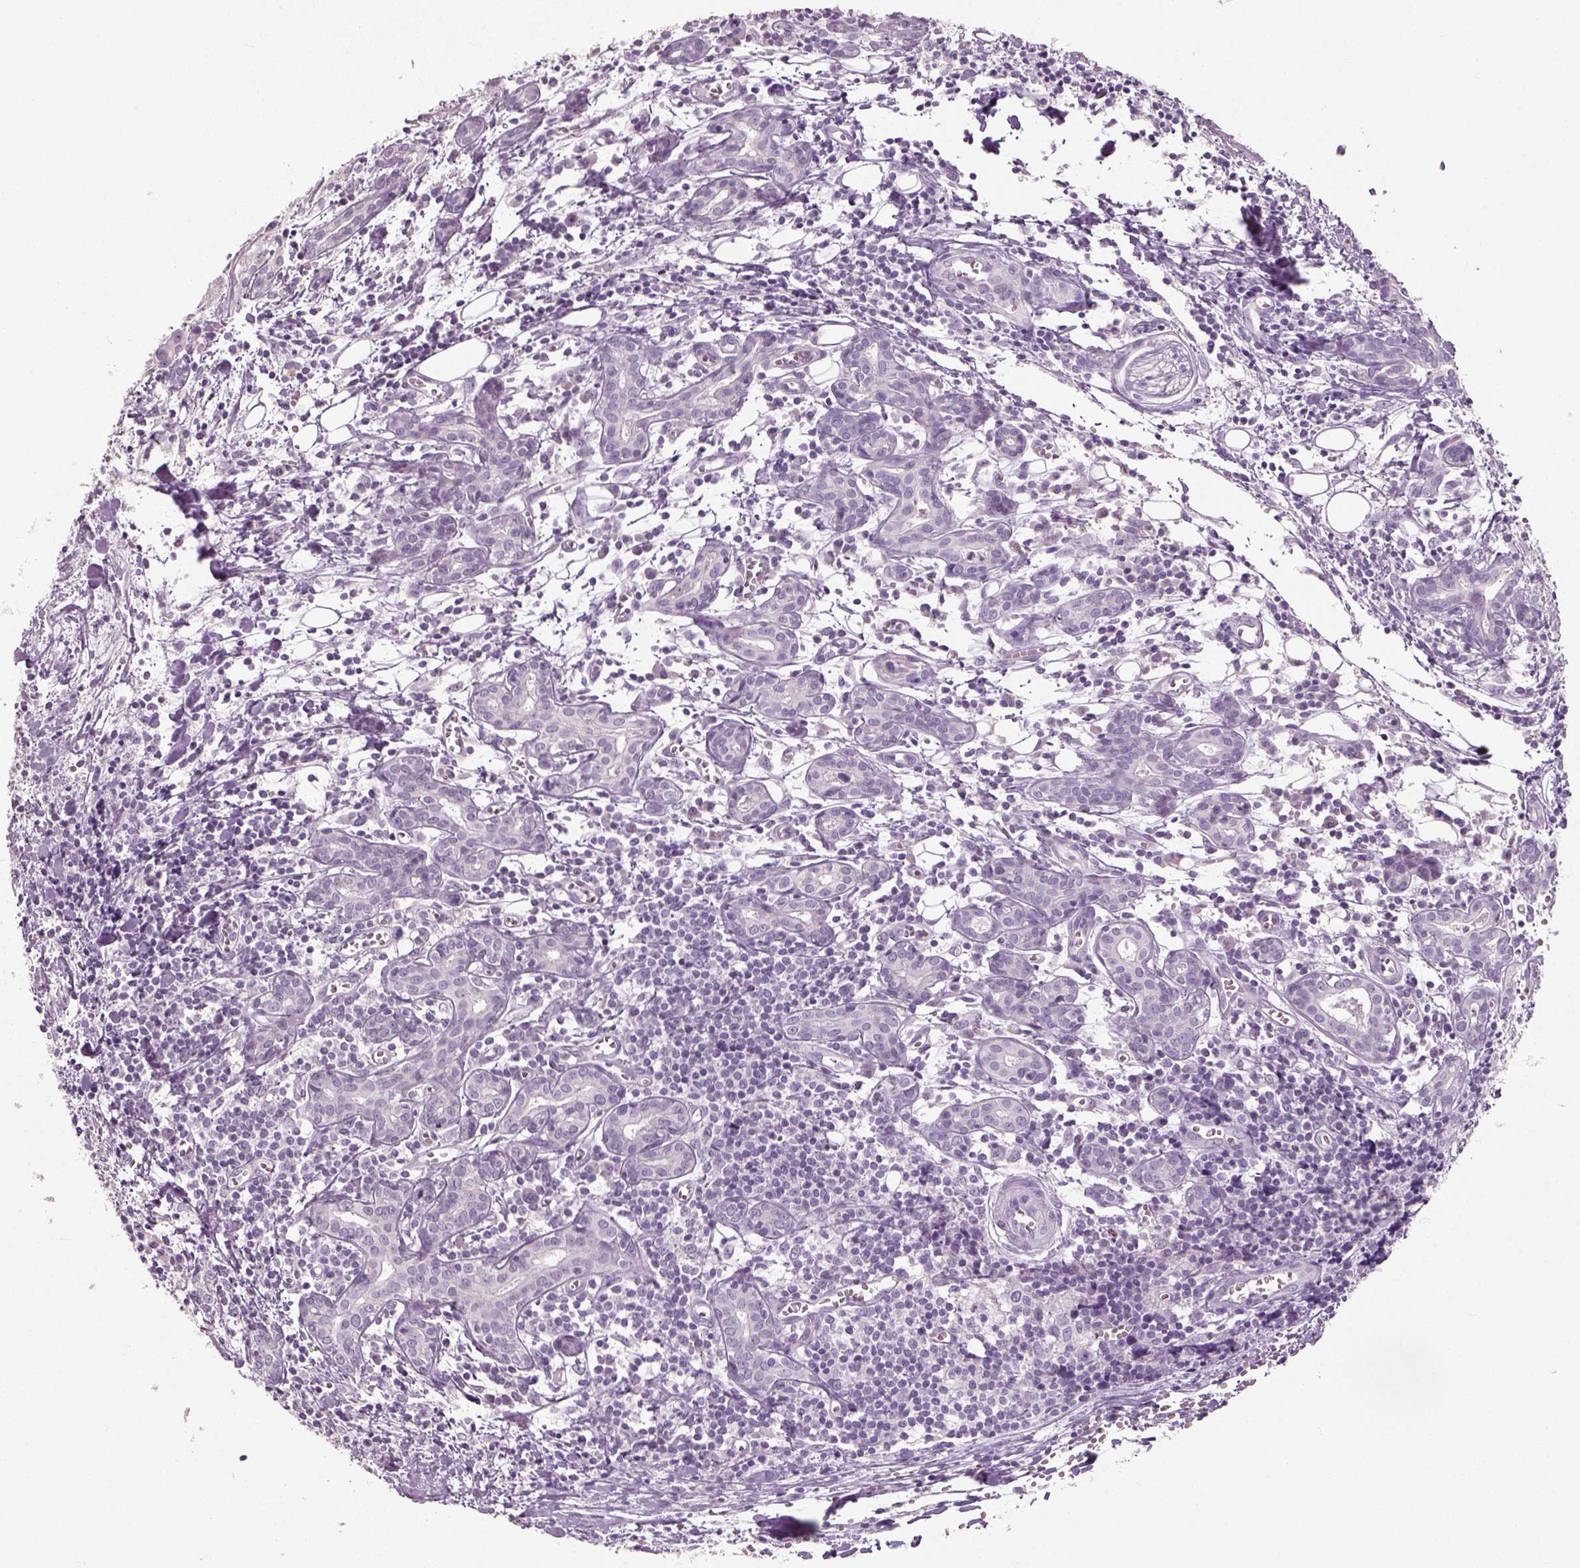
{"staining": {"intensity": "negative", "quantity": "none", "location": "none"}, "tissue": "head and neck cancer", "cell_type": "Tumor cells", "image_type": "cancer", "snomed": [{"axis": "morphology", "description": "Adenocarcinoma, NOS"}, {"axis": "topography", "description": "Head-Neck"}], "caption": "This is an IHC photomicrograph of human adenocarcinoma (head and neck). There is no staining in tumor cells.", "gene": "SLC6A2", "patient": {"sex": "male", "age": 76}}